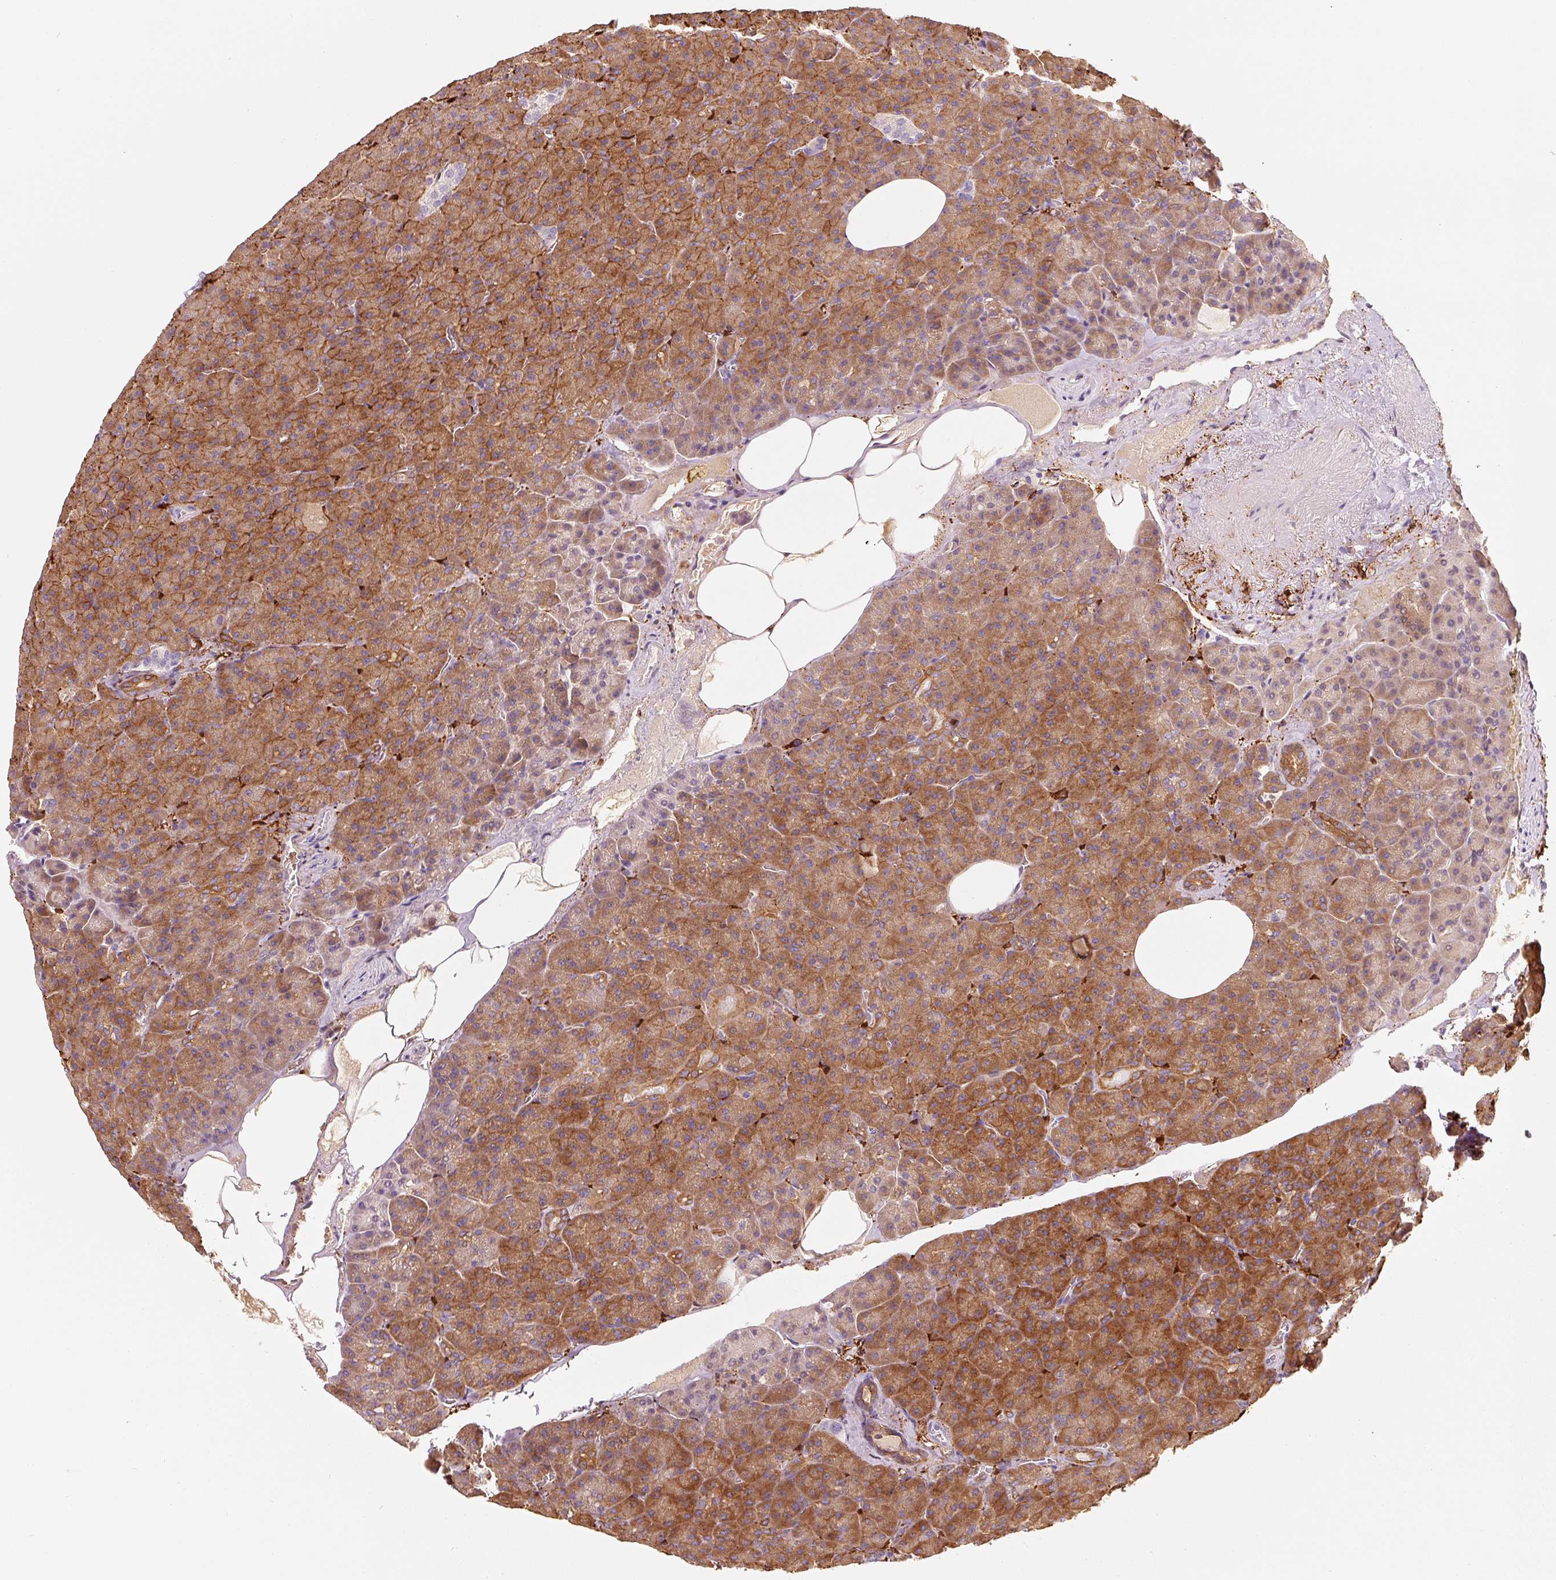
{"staining": {"intensity": "moderate", "quantity": ">75%", "location": "cytoplasmic/membranous"}, "tissue": "pancreas", "cell_type": "Exocrine glandular cells", "image_type": "normal", "snomed": [{"axis": "morphology", "description": "Normal tissue, NOS"}, {"axis": "topography", "description": "Pancreas"}], "caption": "Human pancreas stained for a protein (brown) exhibits moderate cytoplasmic/membranous positive staining in about >75% of exocrine glandular cells.", "gene": "IQGAP2", "patient": {"sex": "female", "age": 74}}